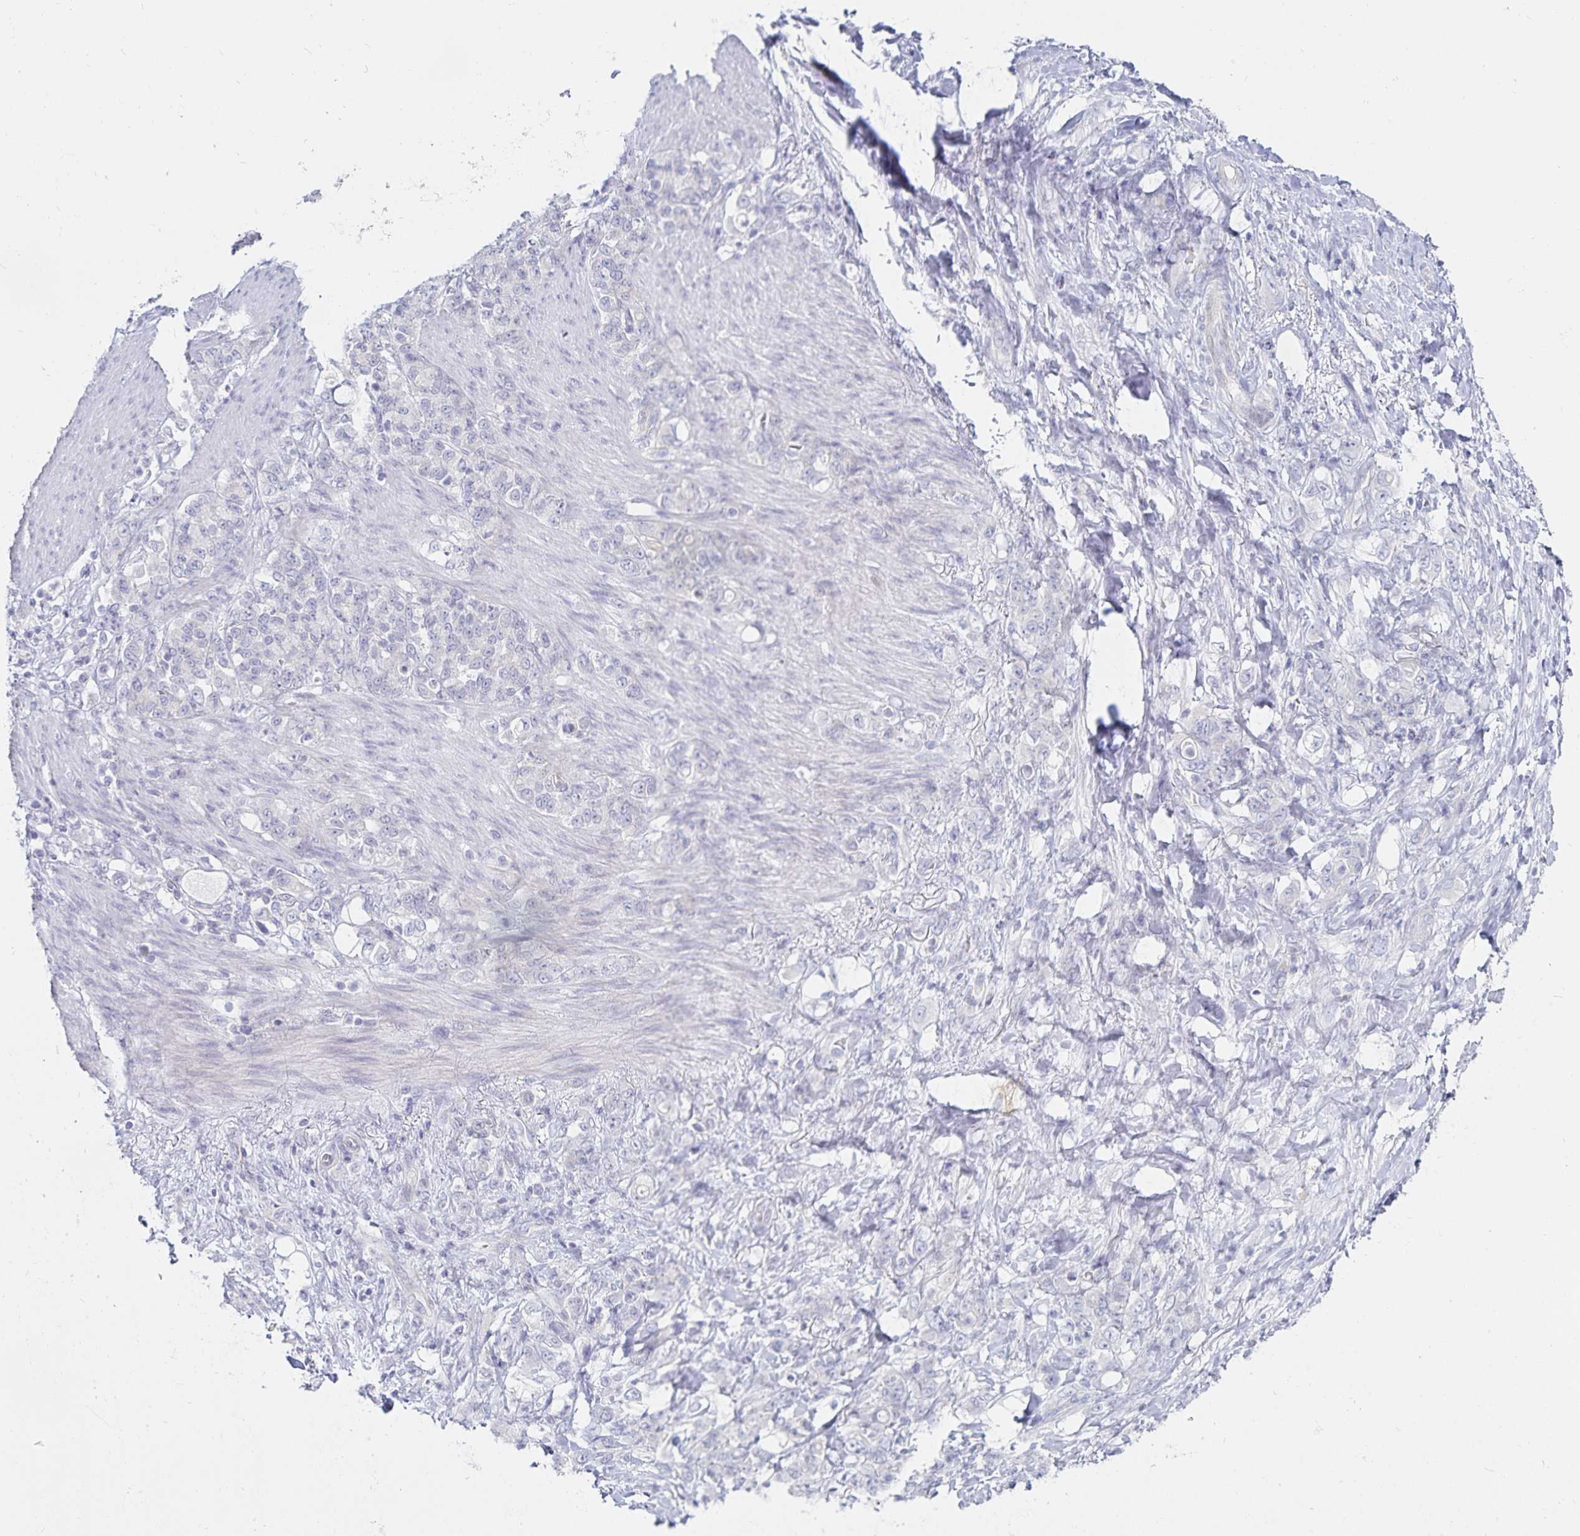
{"staining": {"intensity": "negative", "quantity": "none", "location": "none"}, "tissue": "stomach cancer", "cell_type": "Tumor cells", "image_type": "cancer", "snomed": [{"axis": "morphology", "description": "Adenocarcinoma, NOS"}, {"axis": "topography", "description": "Stomach"}], "caption": "DAB immunohistochemical staining of adenocarcinoma (stomach) displays no significant expression in tumor cells.", "gene": "SFTPA1", "patient": {"sex": "female", "age": 79}}